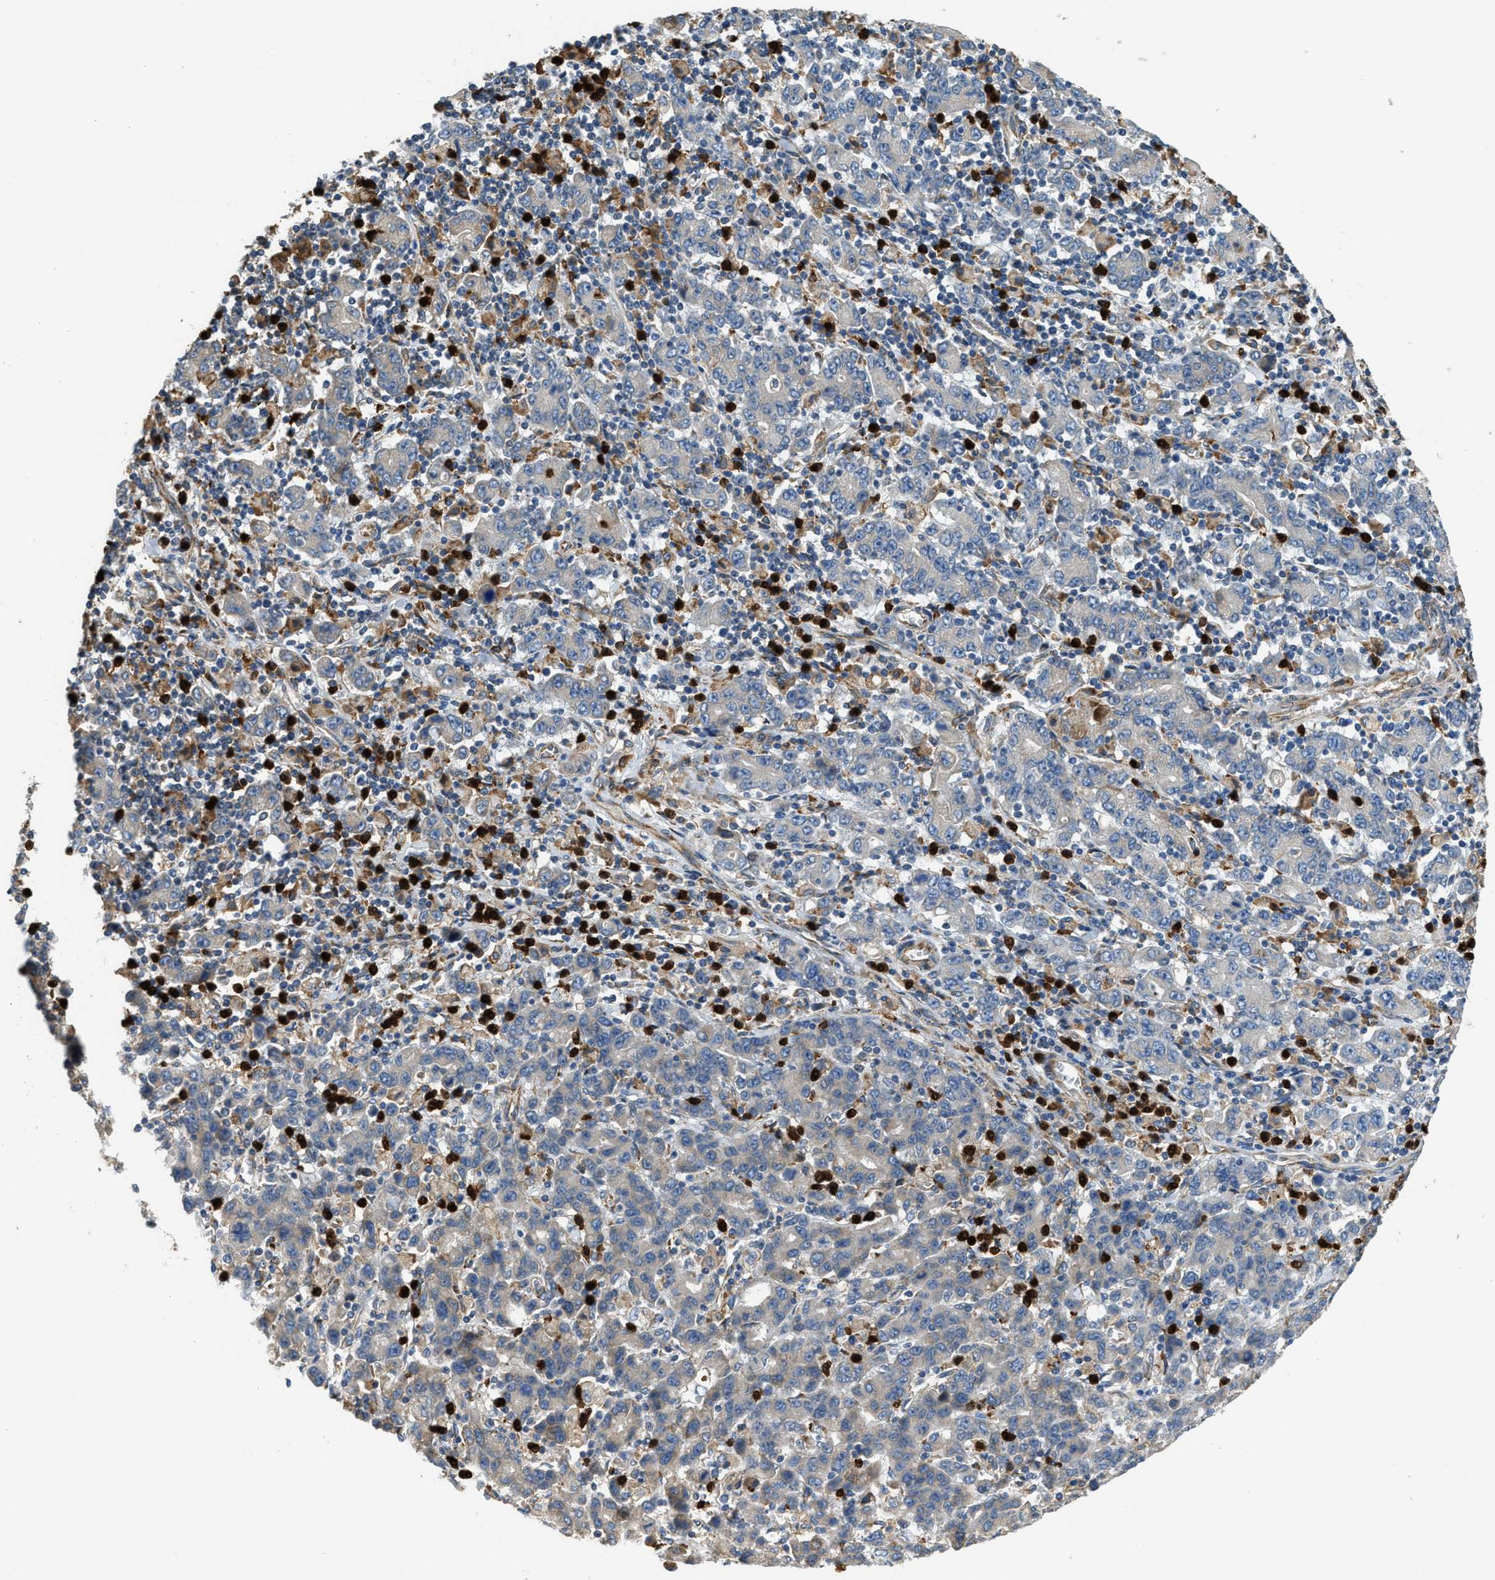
{"staining": {"intensity": "weak", "quantity": "<25%", "location": "cytoplasmic/membranous"}, "tissue": "stomach cancer", "cell_type": "Tumor cells", "image_type": "cancer", "snomed": [{"axis": "morphology", "description": "Adenocarcinoma, NOS"}, {"axis": "topography", "description": "Stomach, upper"}], "caption": "An immunohistochemistry (IHC) photomicrograph of stomach adenocarcinoma is shown. There is no staining in tumor cells of stomach adenocarcinoma.", "gene": "TMEM68", "patient": {"sex": "male", "age": 69}}